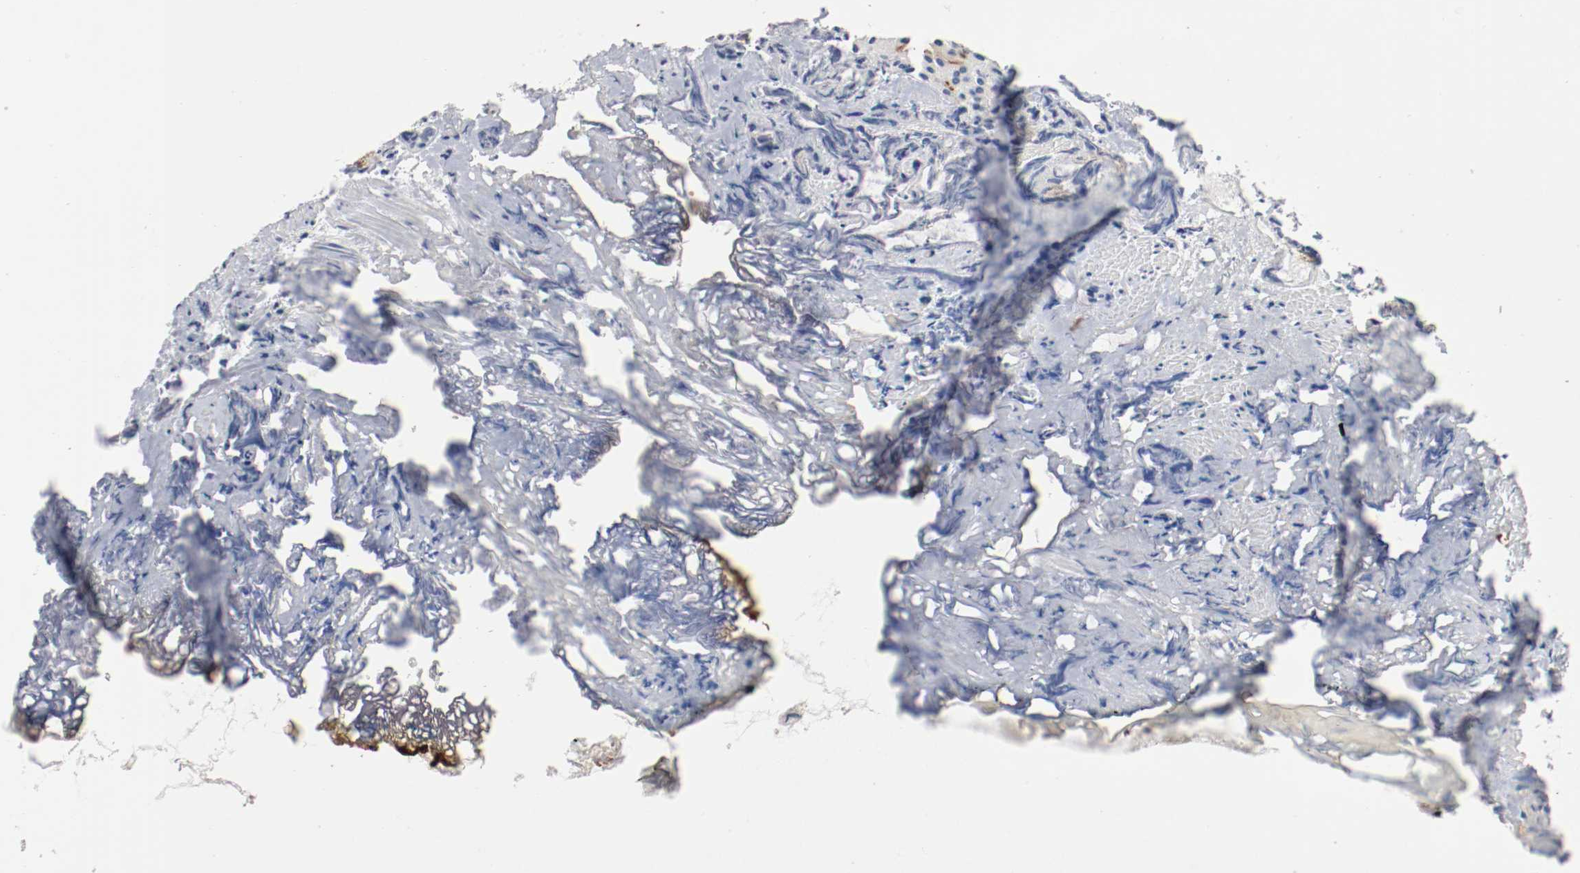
{"staining": {"intensity": "weak", "quantity": "<25%", "location": "cytoplasmic/membranous"}, "tissue": "prostate cancer", "cell_type": "Tumor cells", "image_type": "cancer", "snomed": [{"axis": "morphology", "description": "Adenocarcinoma, High grade"}, {"axis": "topography", "description": "Prostate"}], "caption": "A photomicrograph of prostate high-grade adenocarcinoma stained for a protein demonstrates no brown staining in tumor cells. Brightfield microscopy of immunohistochemistry stained with DAB (3,3'-diaminobenzidine) (brown) and hematoxylin (blue), captured at high magnification.", "gene": "REN", "patient": {"sex": "male", "age": 85}}